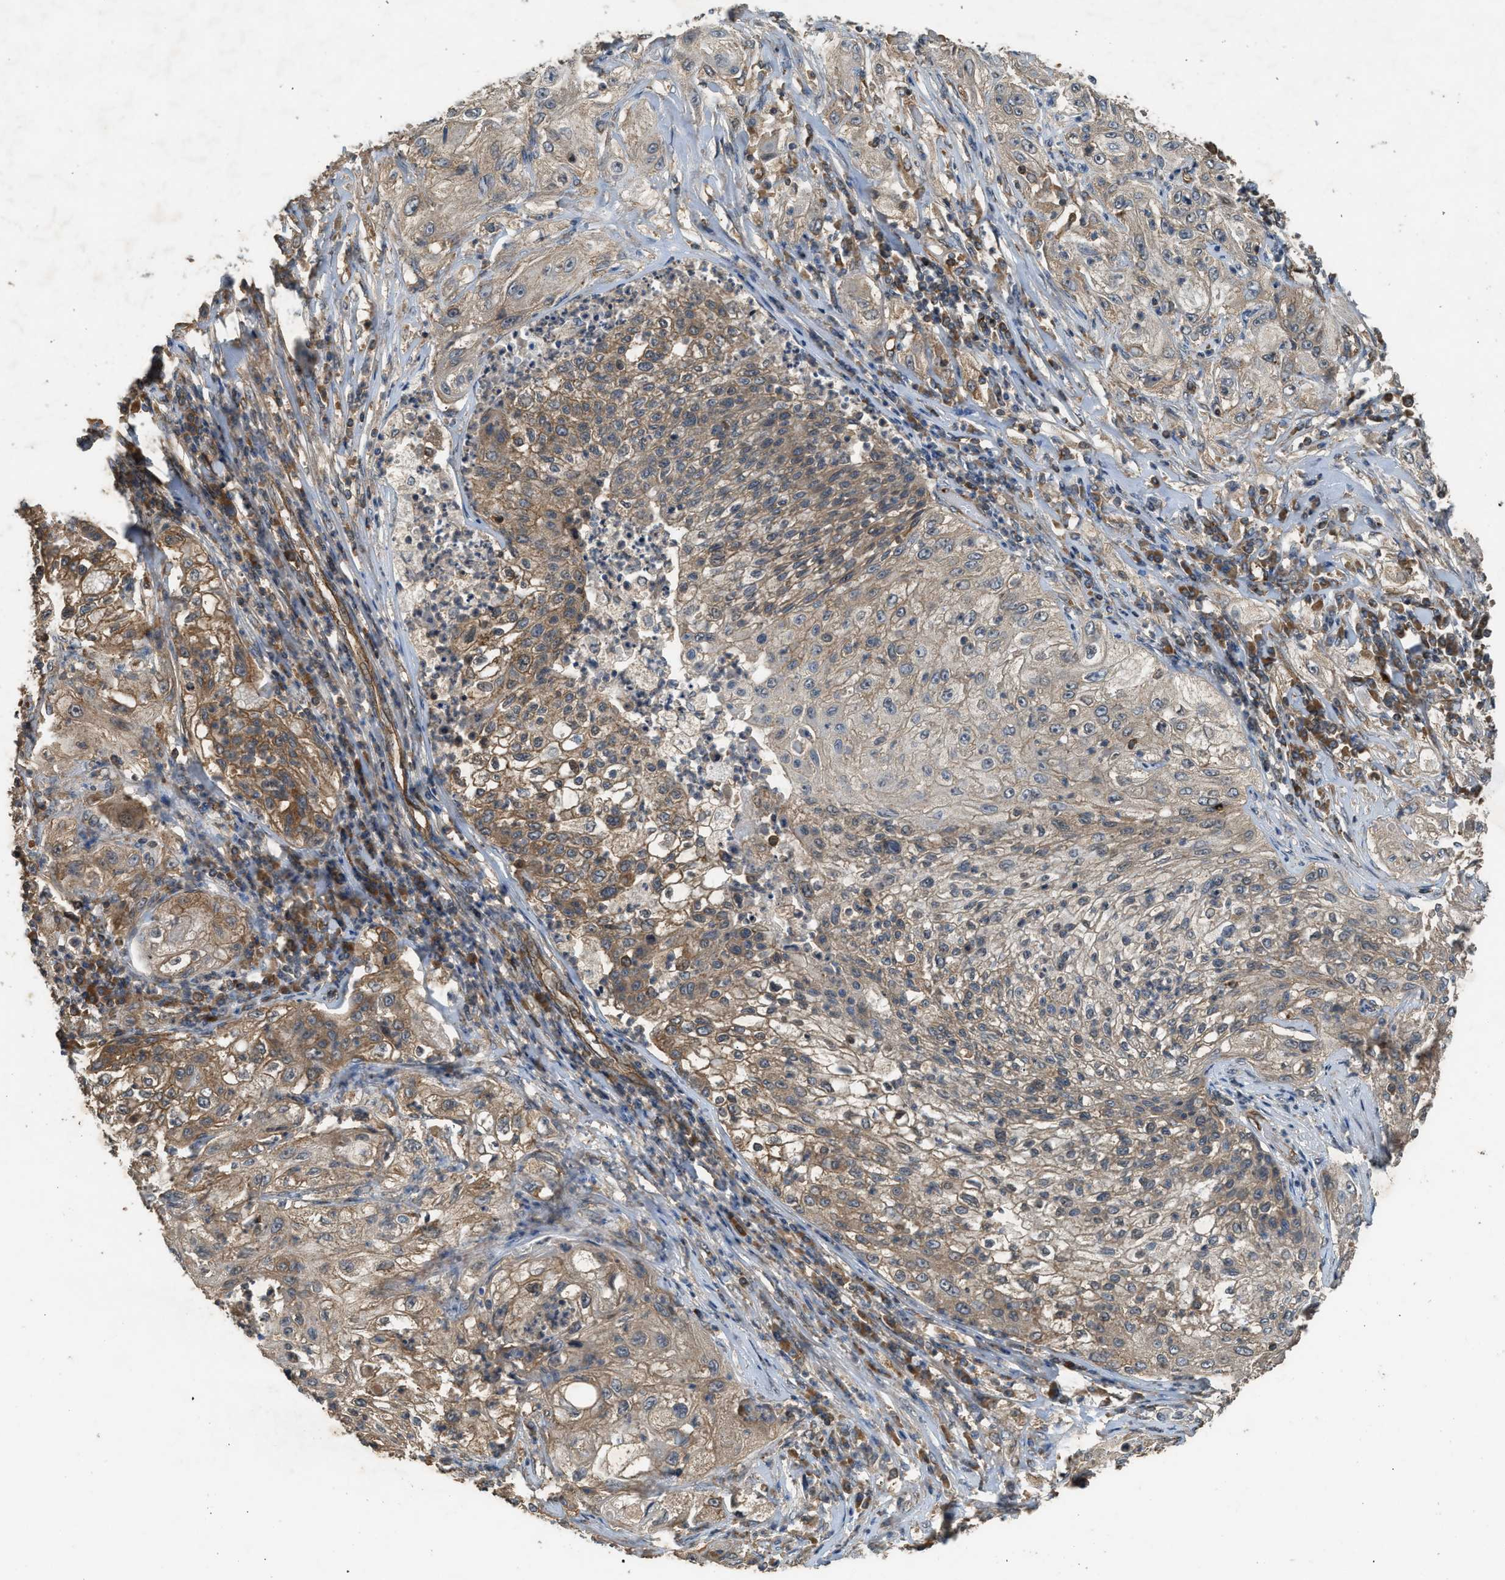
{"staining": {"intensity": "moderate", "quantity": "25%-75%", "location": "cytoplasmic/membranous"}, "tissue": "lung cancer", "cell_type": "Tumor cells", "image_type": "cancer", "snomed": [{"axis": "morphology", "description": "Inflammation, NOS"}, {"axis": "morphology", "description": "Squamous cell carcinoma, NOS"}, {"axis": "topography", "description": "Lymph node"}, {"axis": "topography", "description": "Soft tissue"}, {"axis": "topography", "description": "Lung"}], "caption": "IHC image of neoplastic tissue: human lung squamous cell carcinoma stained using IHC reveals medium levels of moderate protein expression localized specifically in the cytoplasmic/membranous of tumor cells, appearing as a cytoplasmic/membranous brown color.", "gene": "HIP1R", "patient": {"sex": "male", "age": 66}}